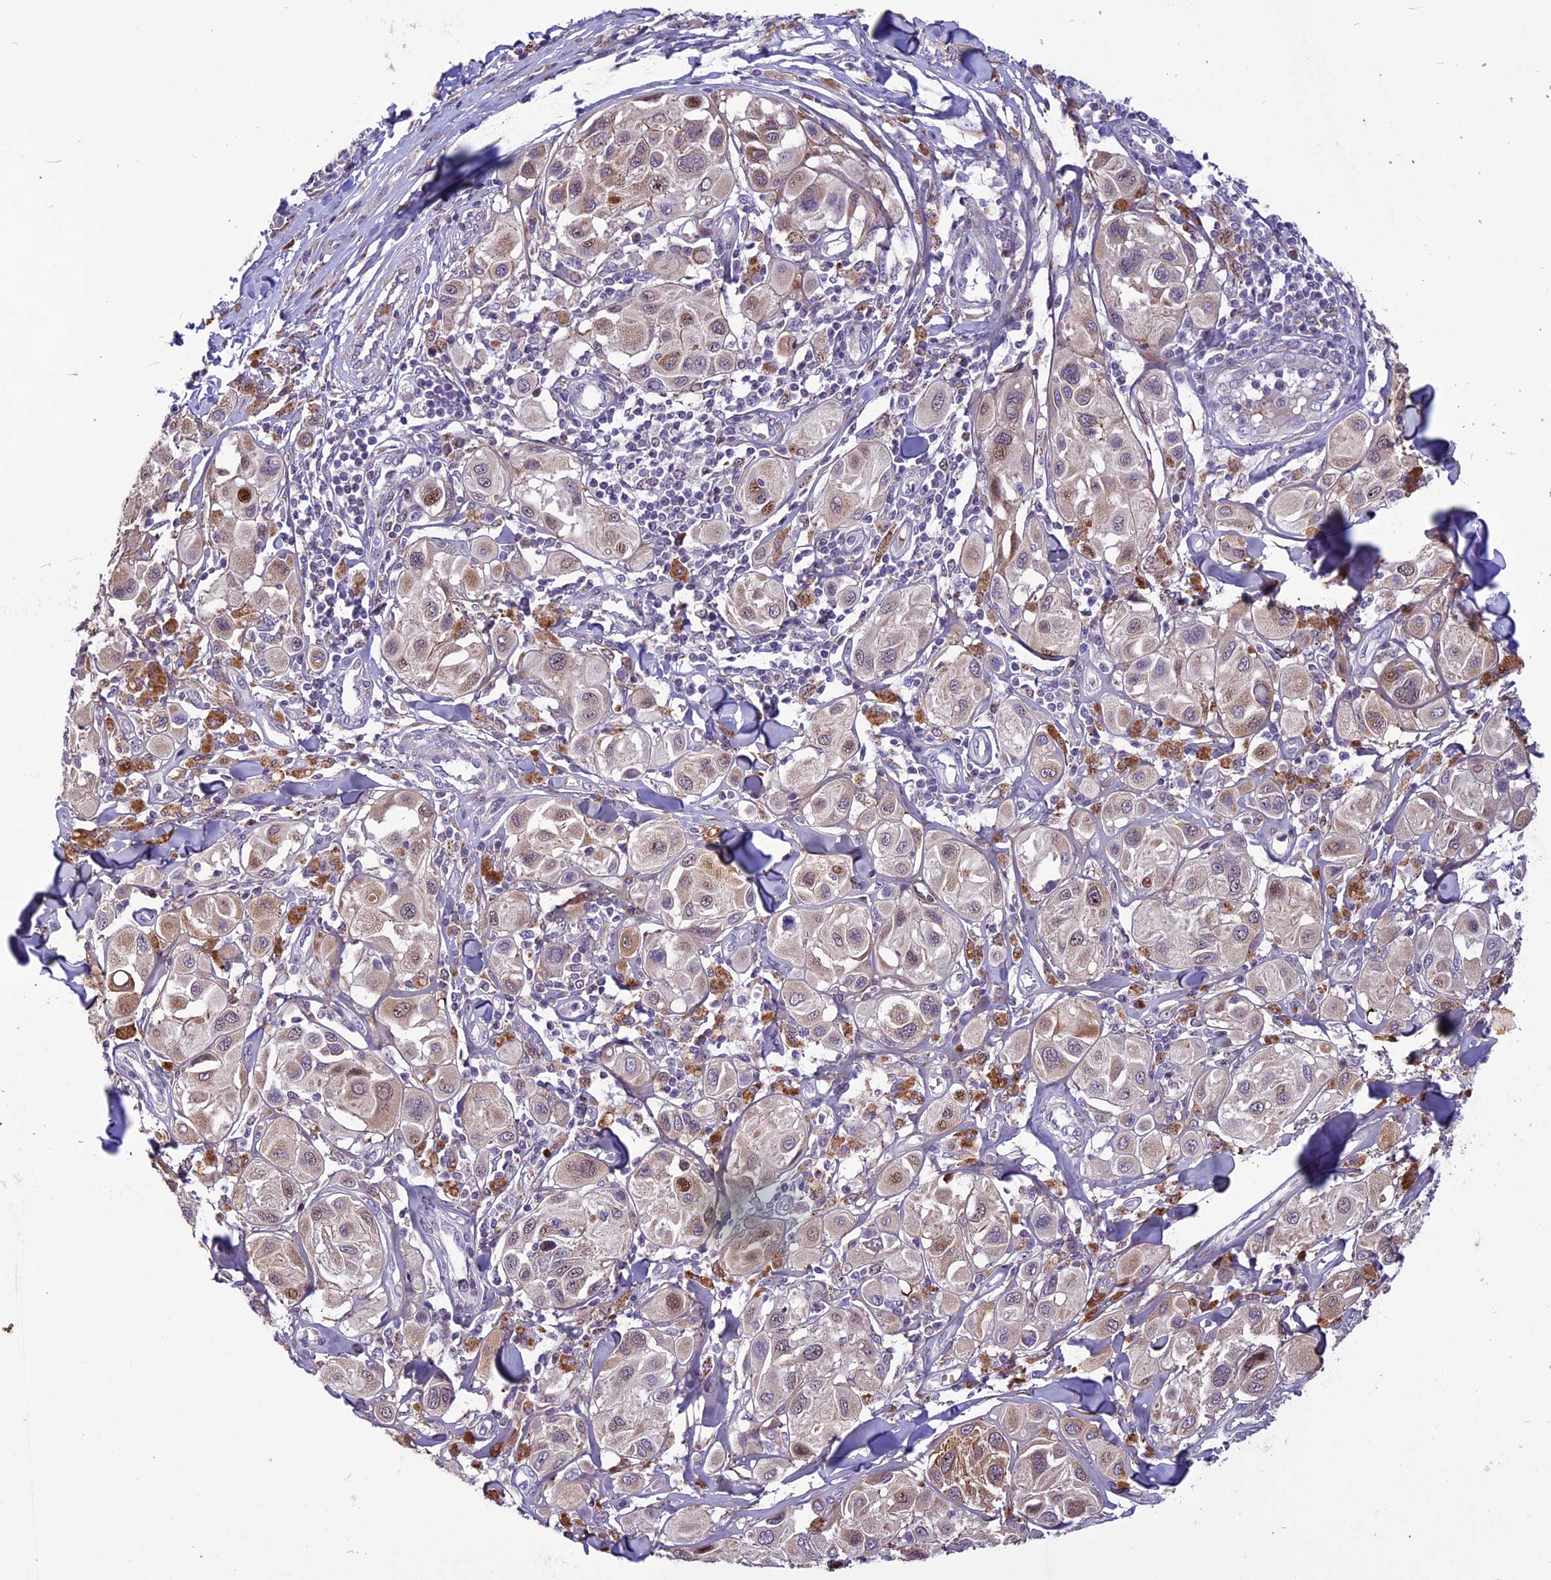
{"staining": {"intensity": "moderate", "quantity": "<25%", "location": "cytoplasmic/membranous,nuclear"}, "tissue": "melanoma", "cell_type": "Tumor cells", "image_type": "cancer", "snomed": [{"axis": "morphology", "description": "Malignant melanoma, Metastatic site"}, {"axis": "topography", "description": "Skin"}], "caption": "Human malignant melanoma (metastatic site) stained for a protein (brown) shows moderate cytoplasmic/membranous and nuclear positive expression in about <25% of tumor cells.", "gene": "MIEF2", "patient": {"sex": "male", "age": 41}}